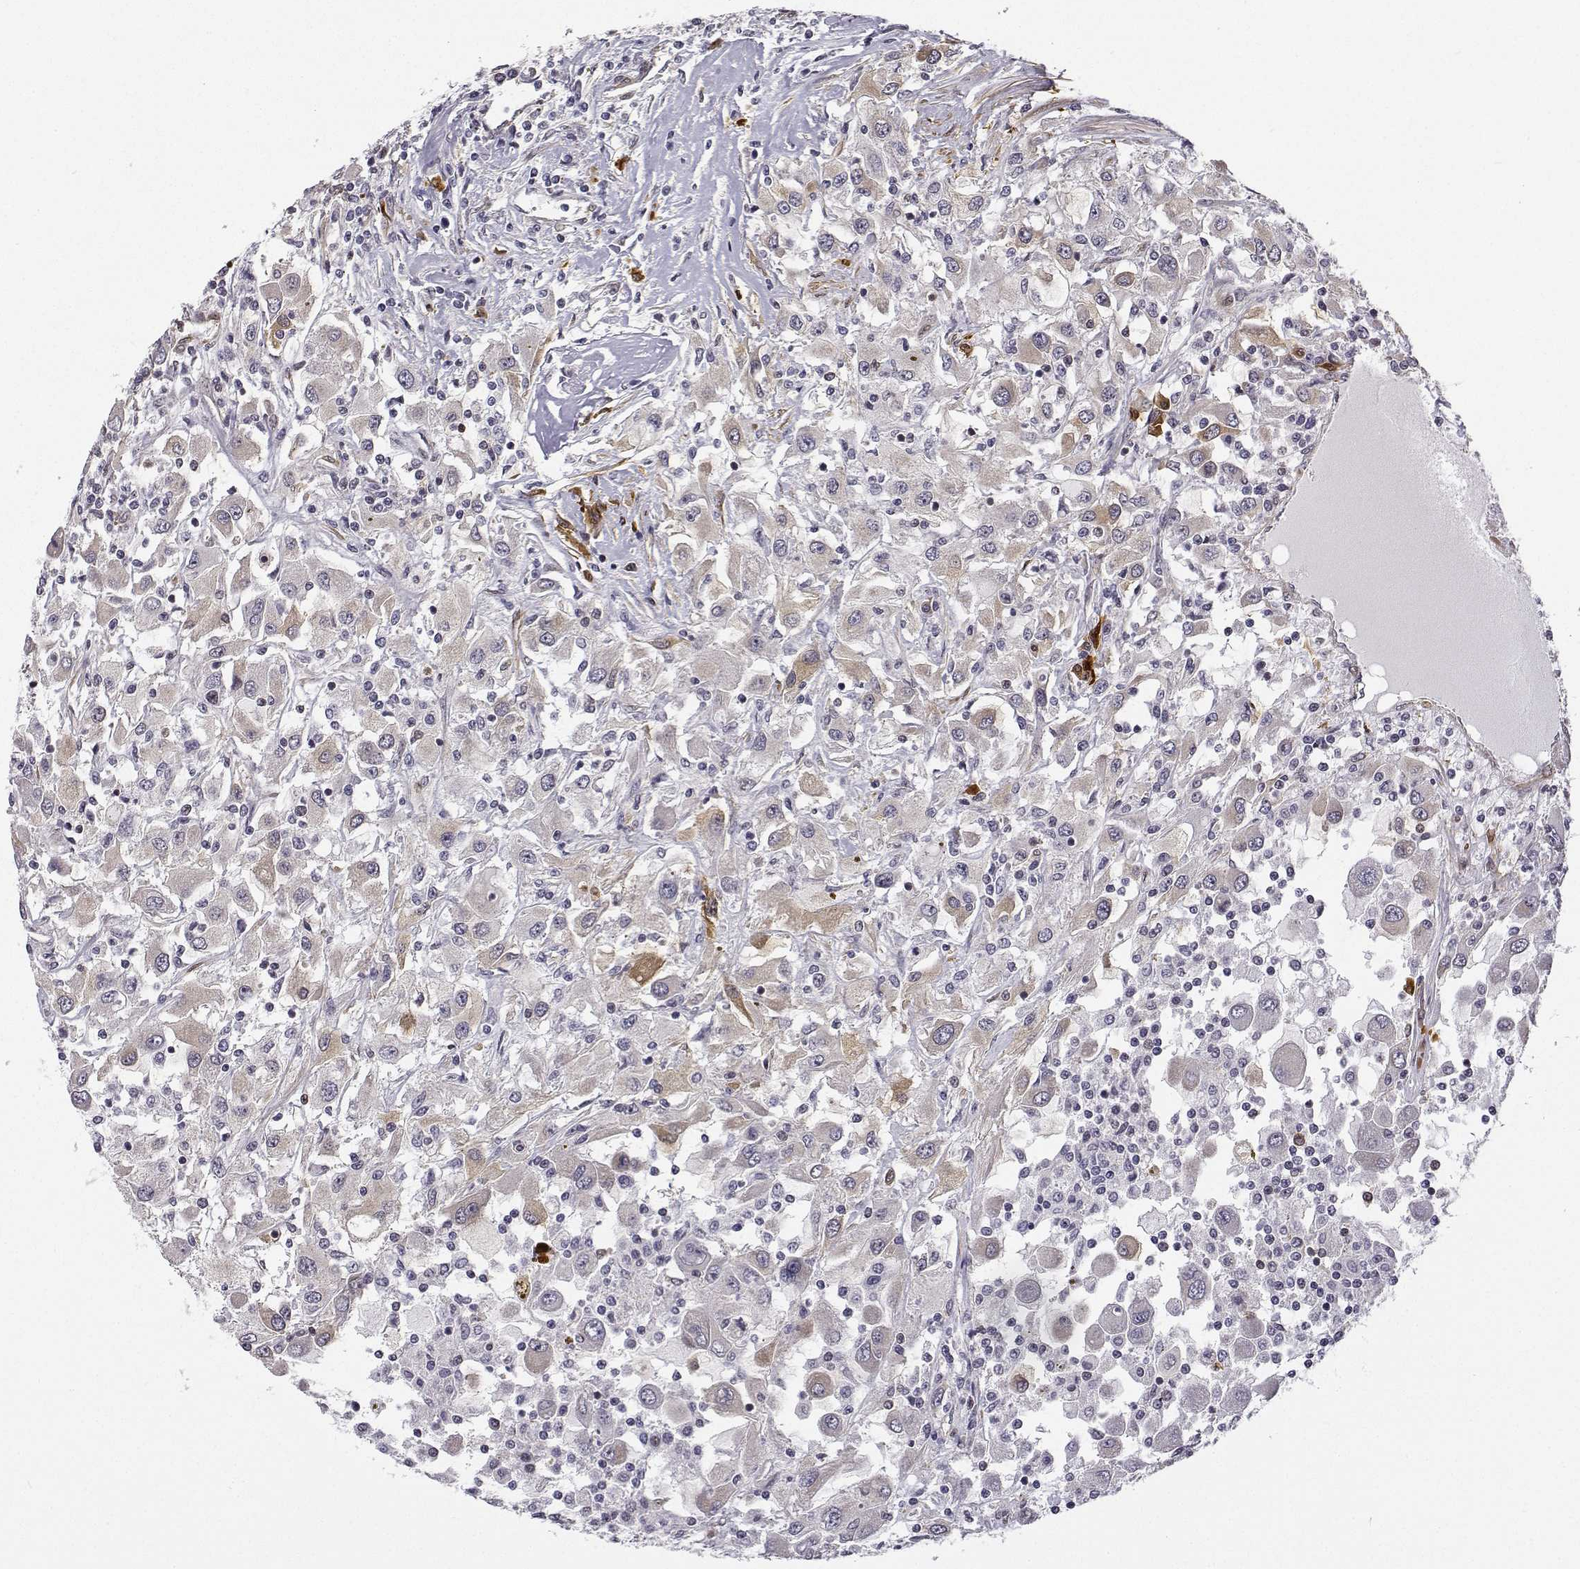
{"staining": {"intensity": "weak", "quantity": "<25%", "location": "cytoplasmic/membranous"}, "tissue": "renal cancer", "cell_type": "Tumor cells", "image_type": "cancer", "snomed": [{"axis": "morphology", "description": "Adenocarcinoma, NOS"}, {"axis": "topography", "description": "Kidney"}], "caption": "DAB (3,3'-diaminobenzidine) immunohistochemical staining of human renal cancer demonstrates no significant positivity in tumor cells.", "gene": "PHGDH", "patient": {"sex": "female", "age": 67}}